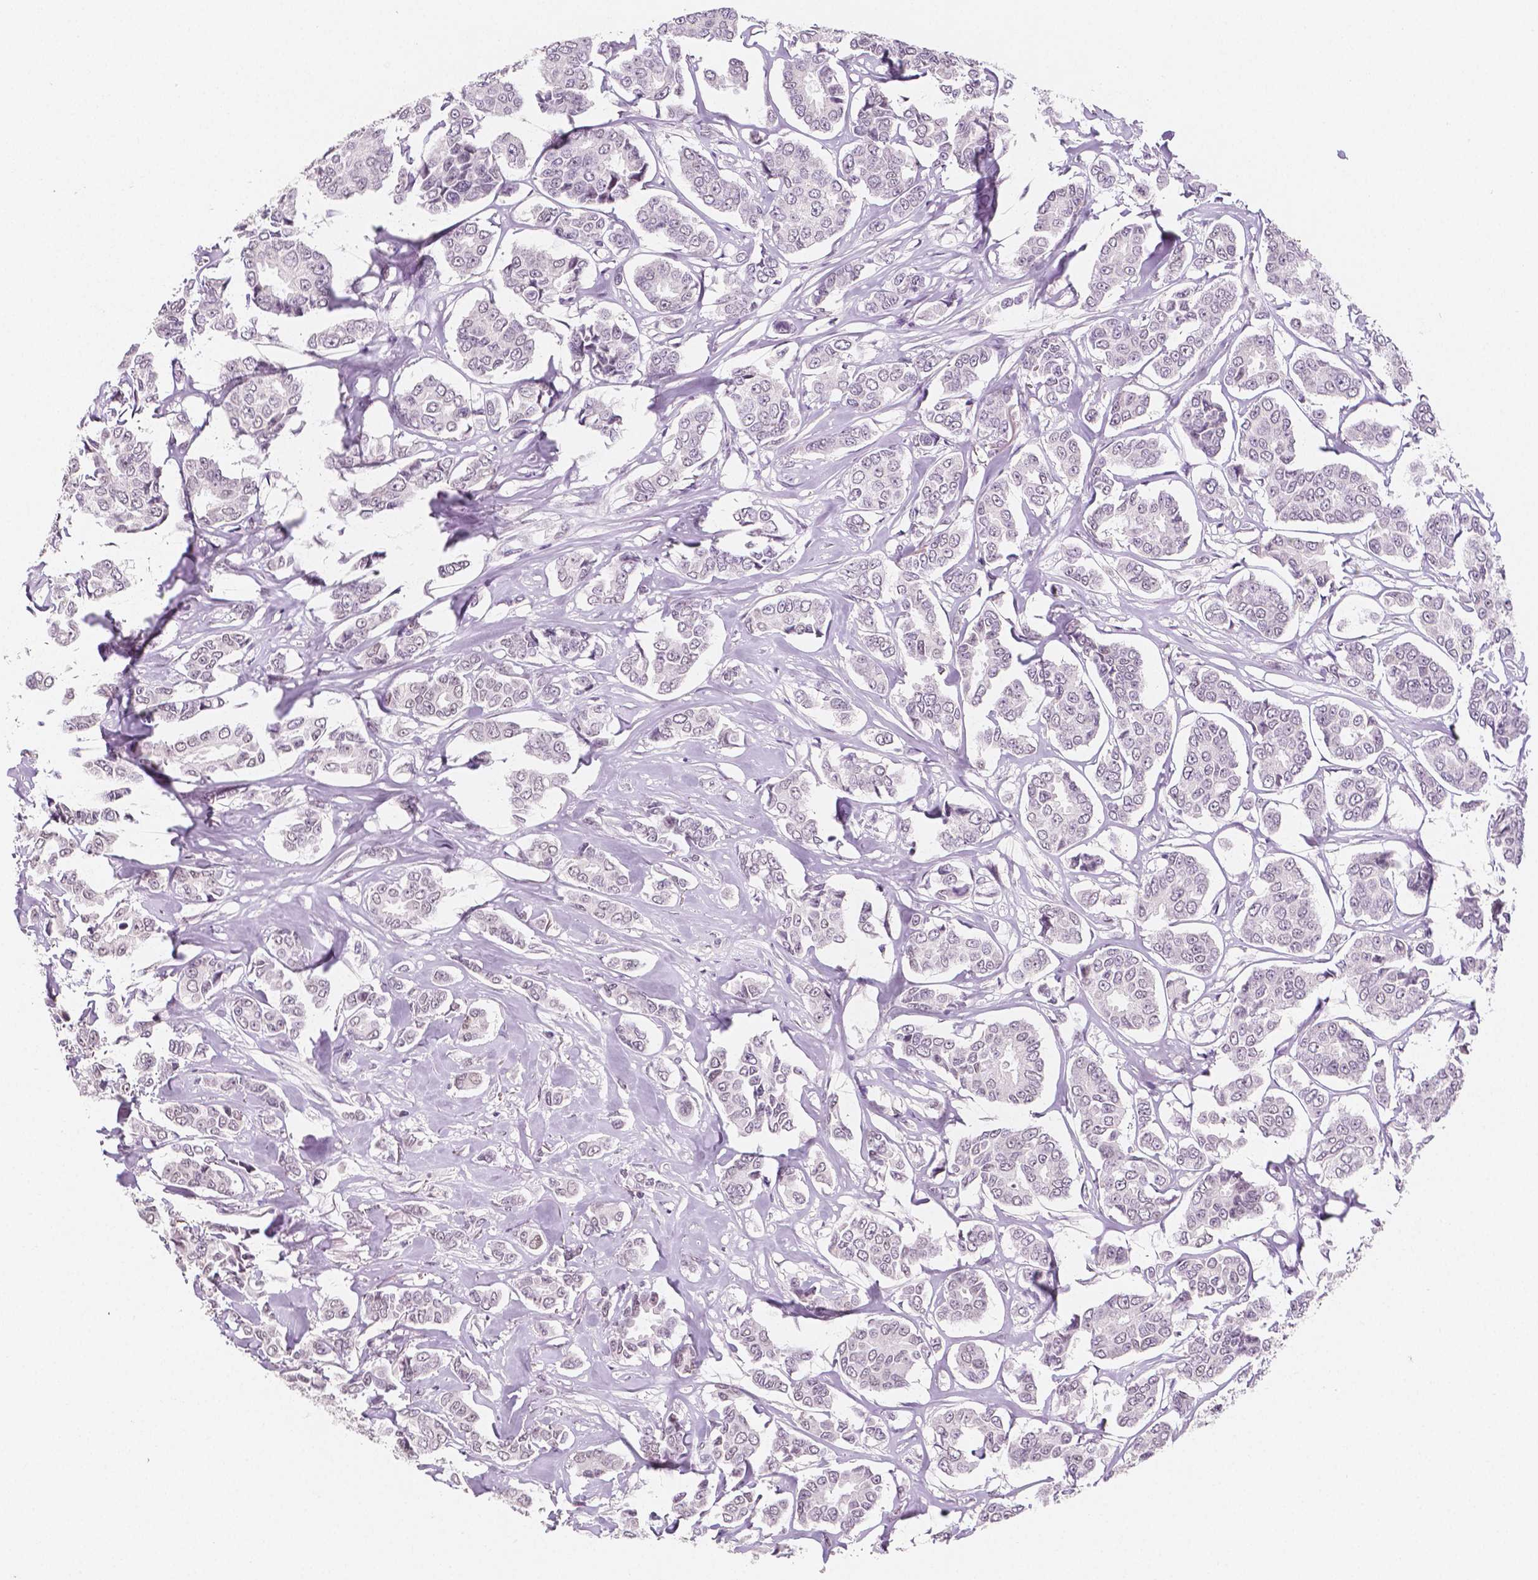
{"staining": {"intensity": "negative", "quantity": "none", "location": "none"}, "tissue": "breast cancer", "cell_type": "Tumor cells", "image_type": "cancer", "snomed": [{"axis": "morphology", "description": "Duct carcinoma"}, {"axis": "topography", "description": "Breast"}], "caption": "DAB immunohistochemical staining of breast cancer (infiltrating ductal carcinoma) shows no significant expression in tumor cells.", "gene": "KDM5B", "patient": {"sex": "female", "age": 94}}